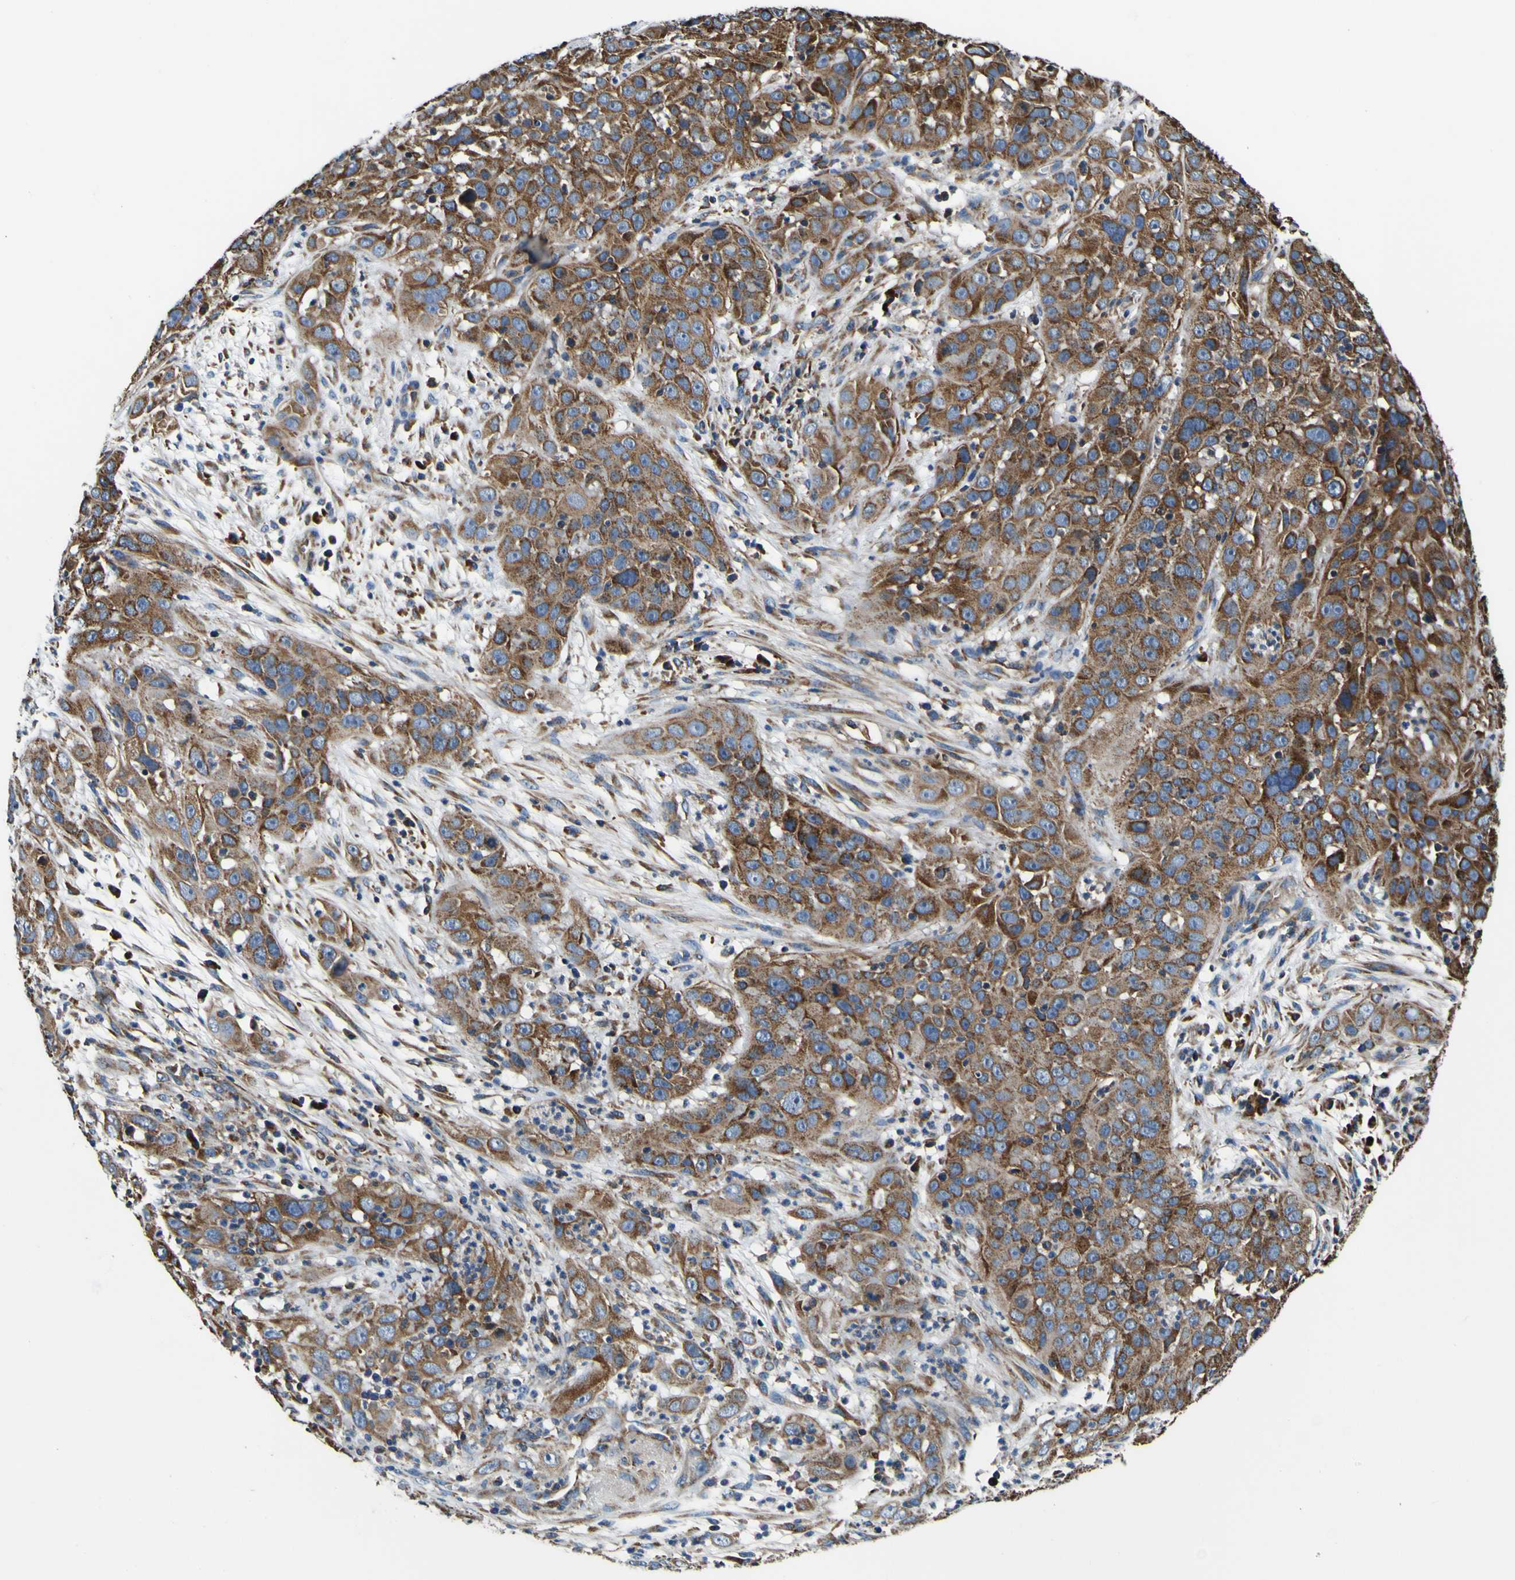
{"staining": {"intensity": "moderate", "quantity": ">75%", "location": "cytoplasmic/membranous"}, "tissue": "cervical cancer", "cell_type": "Tumor cells", "image_type": "cancer", "snomed": [{"axis": "morphology", "description": "Squamous cell carcinoma, NOS"}, {"axis": "topography", "description": "Cervix"}], "caption": "Human cervical squamous cell carcinoma stained with a protein marker exhibits moderate staining in tumor cells.", "gene": "INPP5A", "patient": {"sex": "female", "age": 32}}